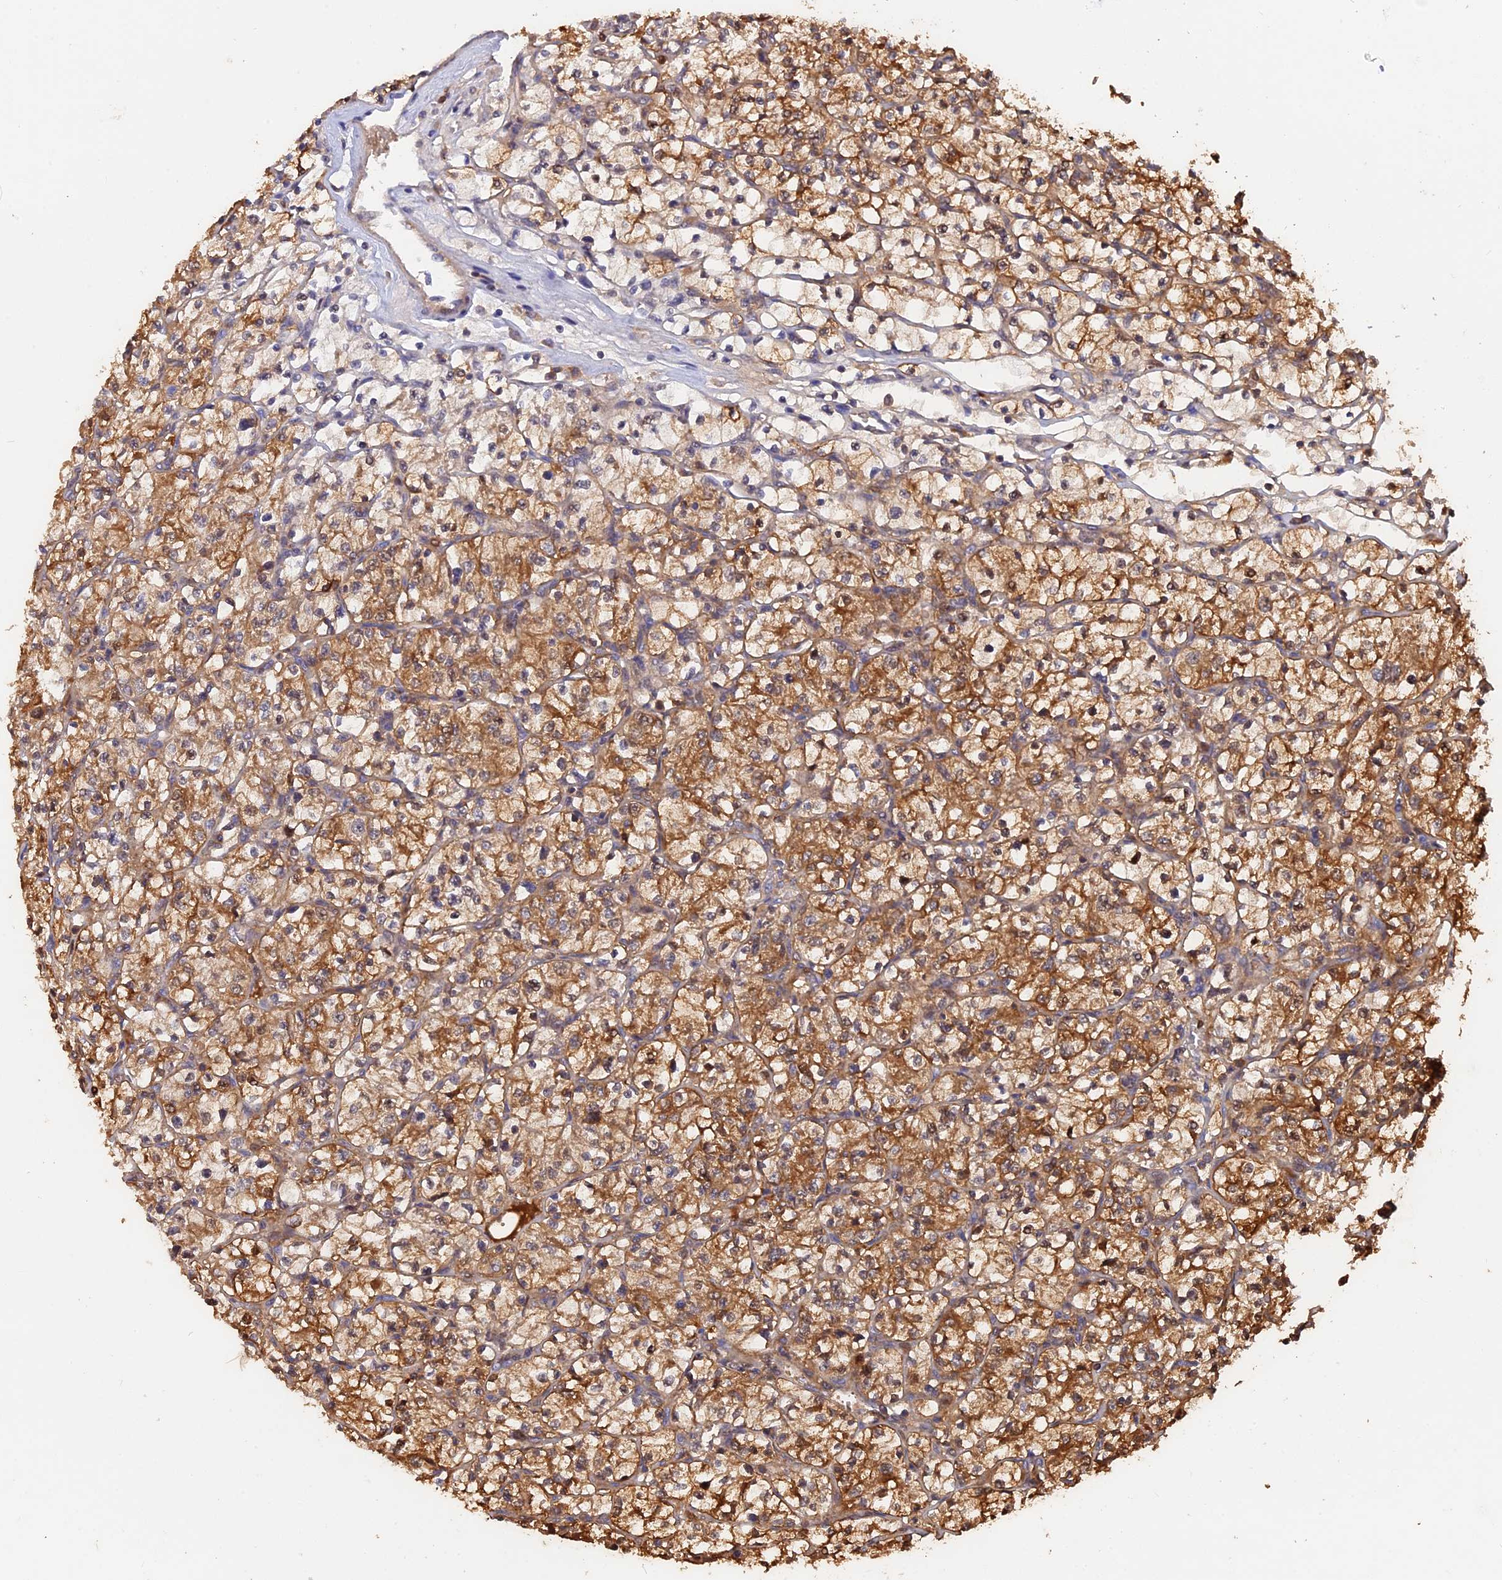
{"staining": {"intensity": "strong", "quantity": ">75%", "location": "cytoplasmic/membranous"}, "tissue": "renal cancer", "cell_type": "Tumor cells", "image_type": "cancer", "snomed": [{"axis": "morphology", "description": "Adenocarcinoma, NOS"}, {"axis": "topography", "description": "Kidney"}], "caption": "A high amount of strong cytoplasmic/membranous expression is present in about >75% of tumor cells in renal cancer tissue.", "gene": "BLVRA", "patient": {"sex": "female", "age": 64}}